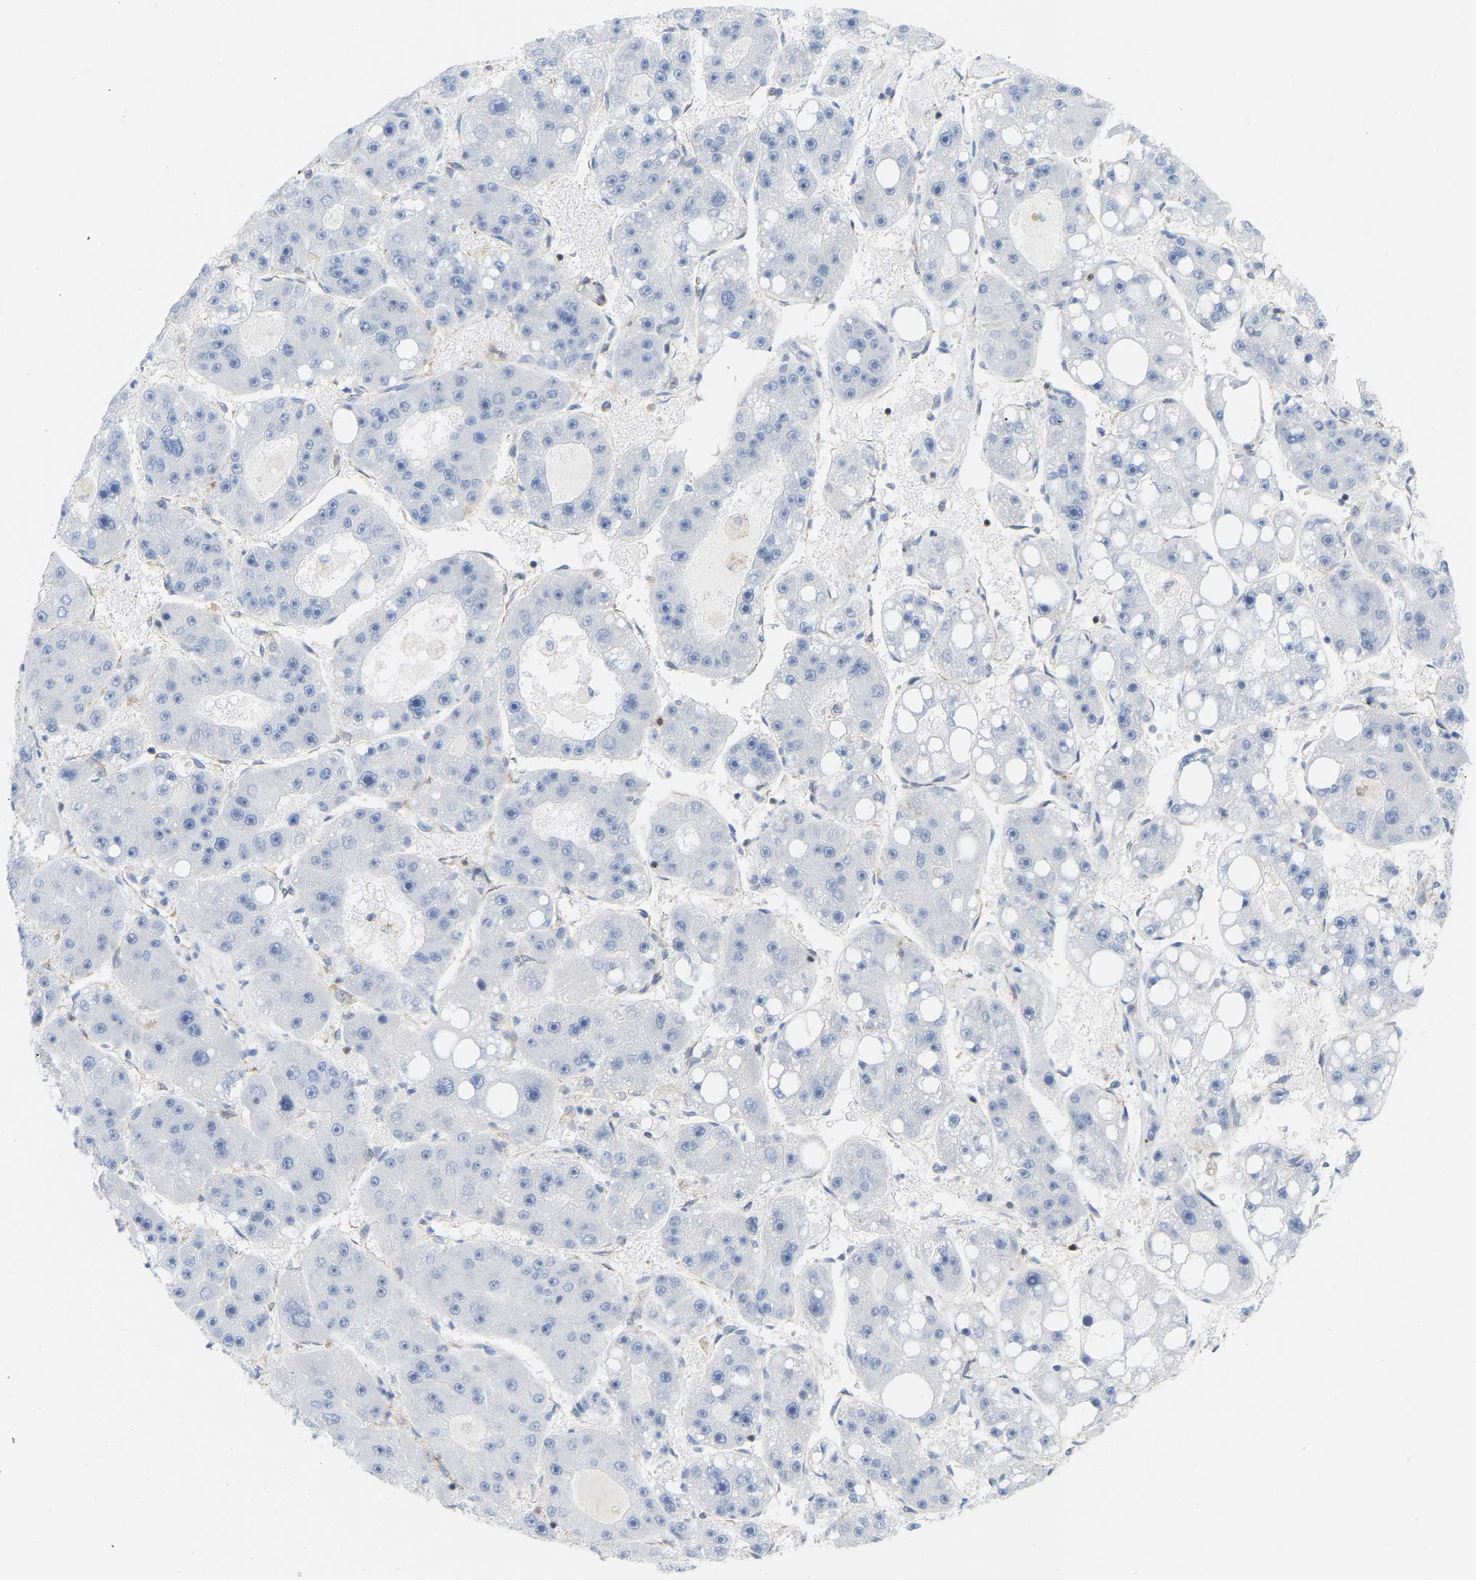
{"staining": {"intensity": "negative", "quantity": "none", "location": "none"}, "tissue": "liver cancer", "cell_type": "Tumor cells", "image_type": "cancer", "snomed": [{"axis": "morphology", "description": "Carcinoma, Hepatocellular, NOS"}, {"axis": "topography", "description": "Liver"}], "caption": "This is an IHC image of human hepatocellular carcinoma (liver). There is no positivity in tumor cells.", "gene": "GIMAP4", "patient": {"sex": "female", "age": 61}}